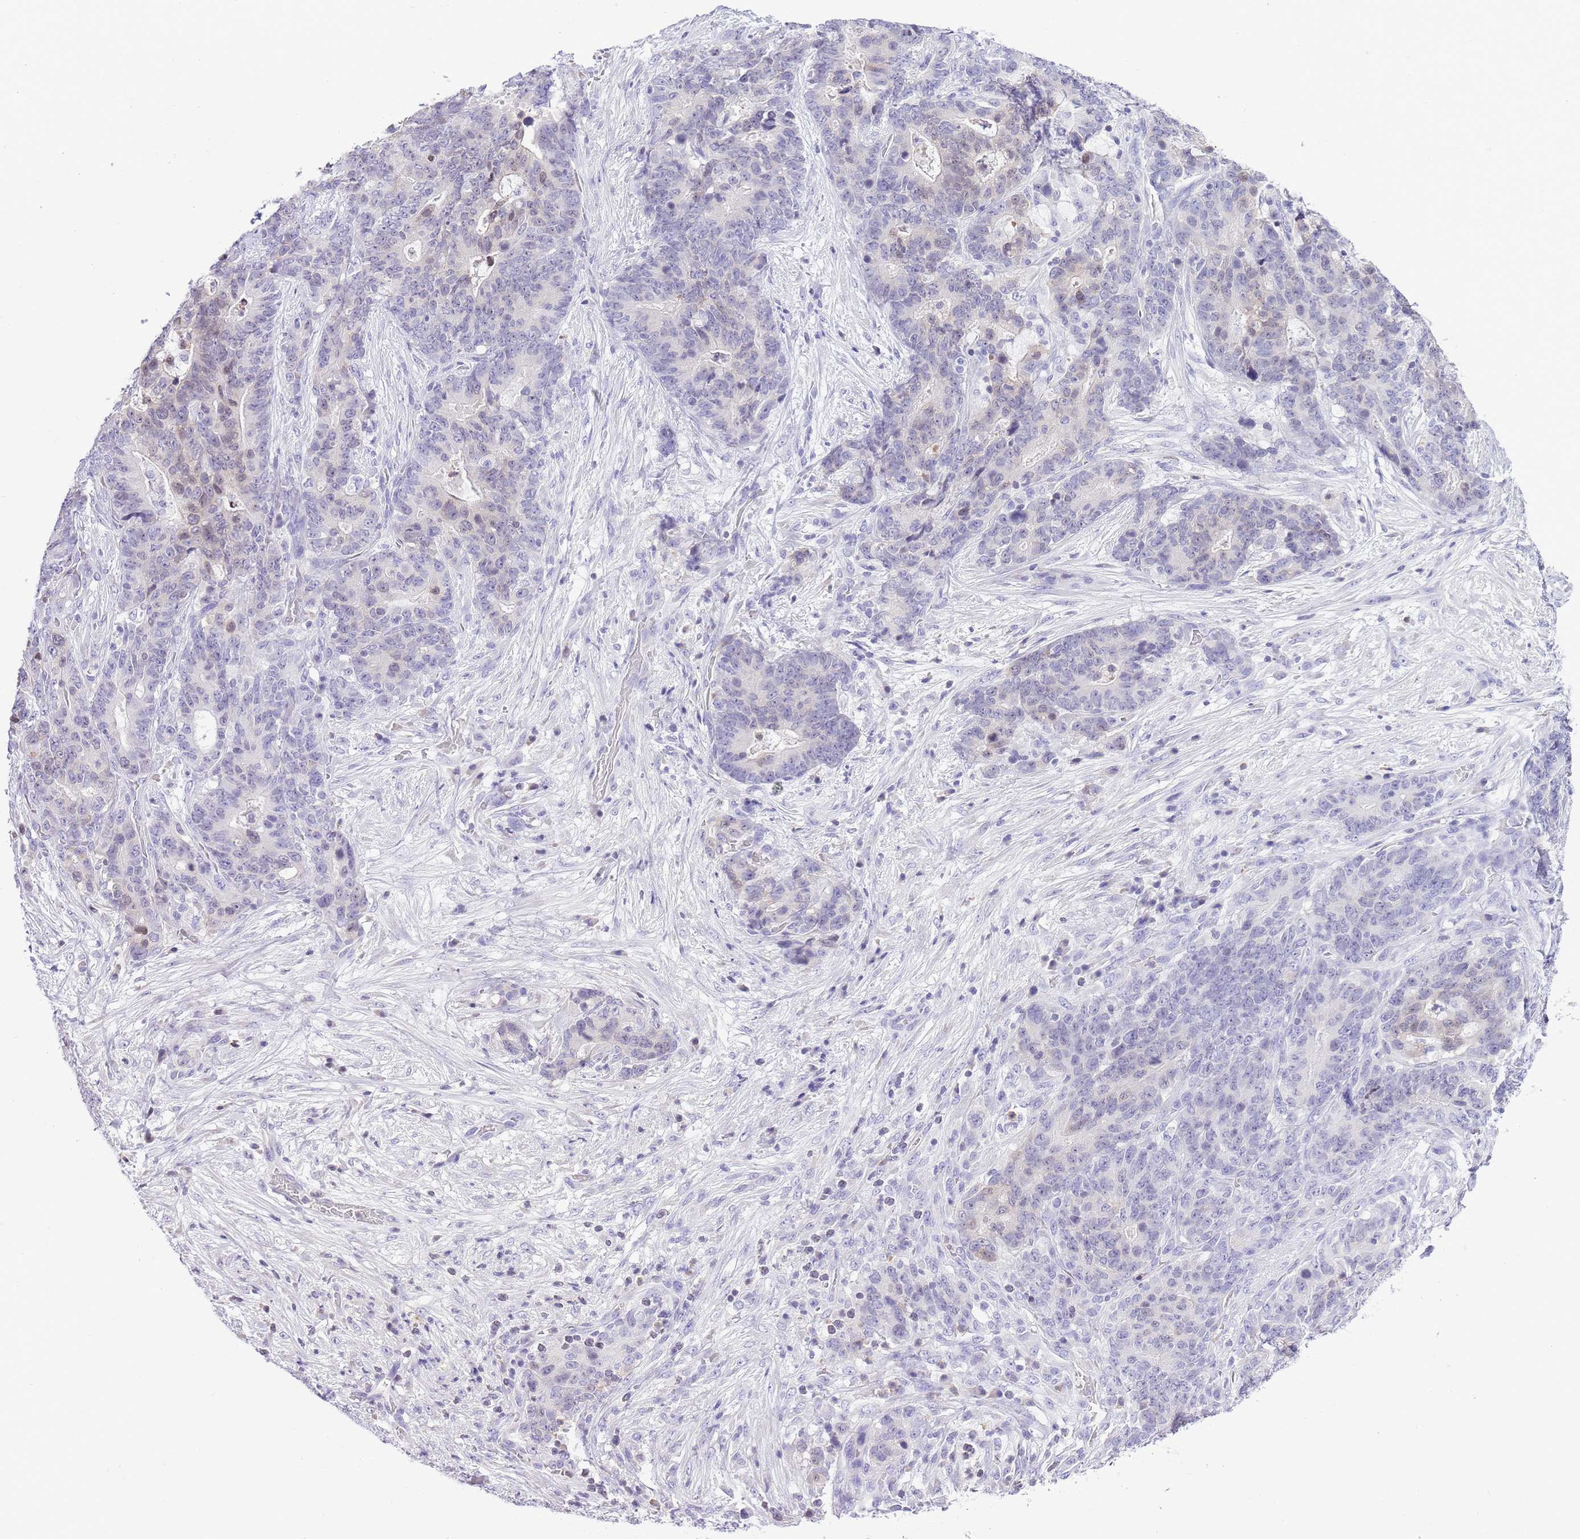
{"staining": {"intensity": "negative", "quantity": "none", "location": "none"}, "tissue": "stomach cancer", "cell_type": "Tumor cells", "image_type": "cancer", "snomed": [{"axis": "morphology", "description": "Normal tissue, NOS"}, {"axis": "morphology", "description": "Adenocarcinoma, NOS"}, {"axis": "topography", "description": "Stomach"}], "caption": "Immunohistochemical staining of stomach cancer demonstrates no significant staining in tumor cells.", "gene": "PRR15", "patient": {"sex": "female", "age": 64}}